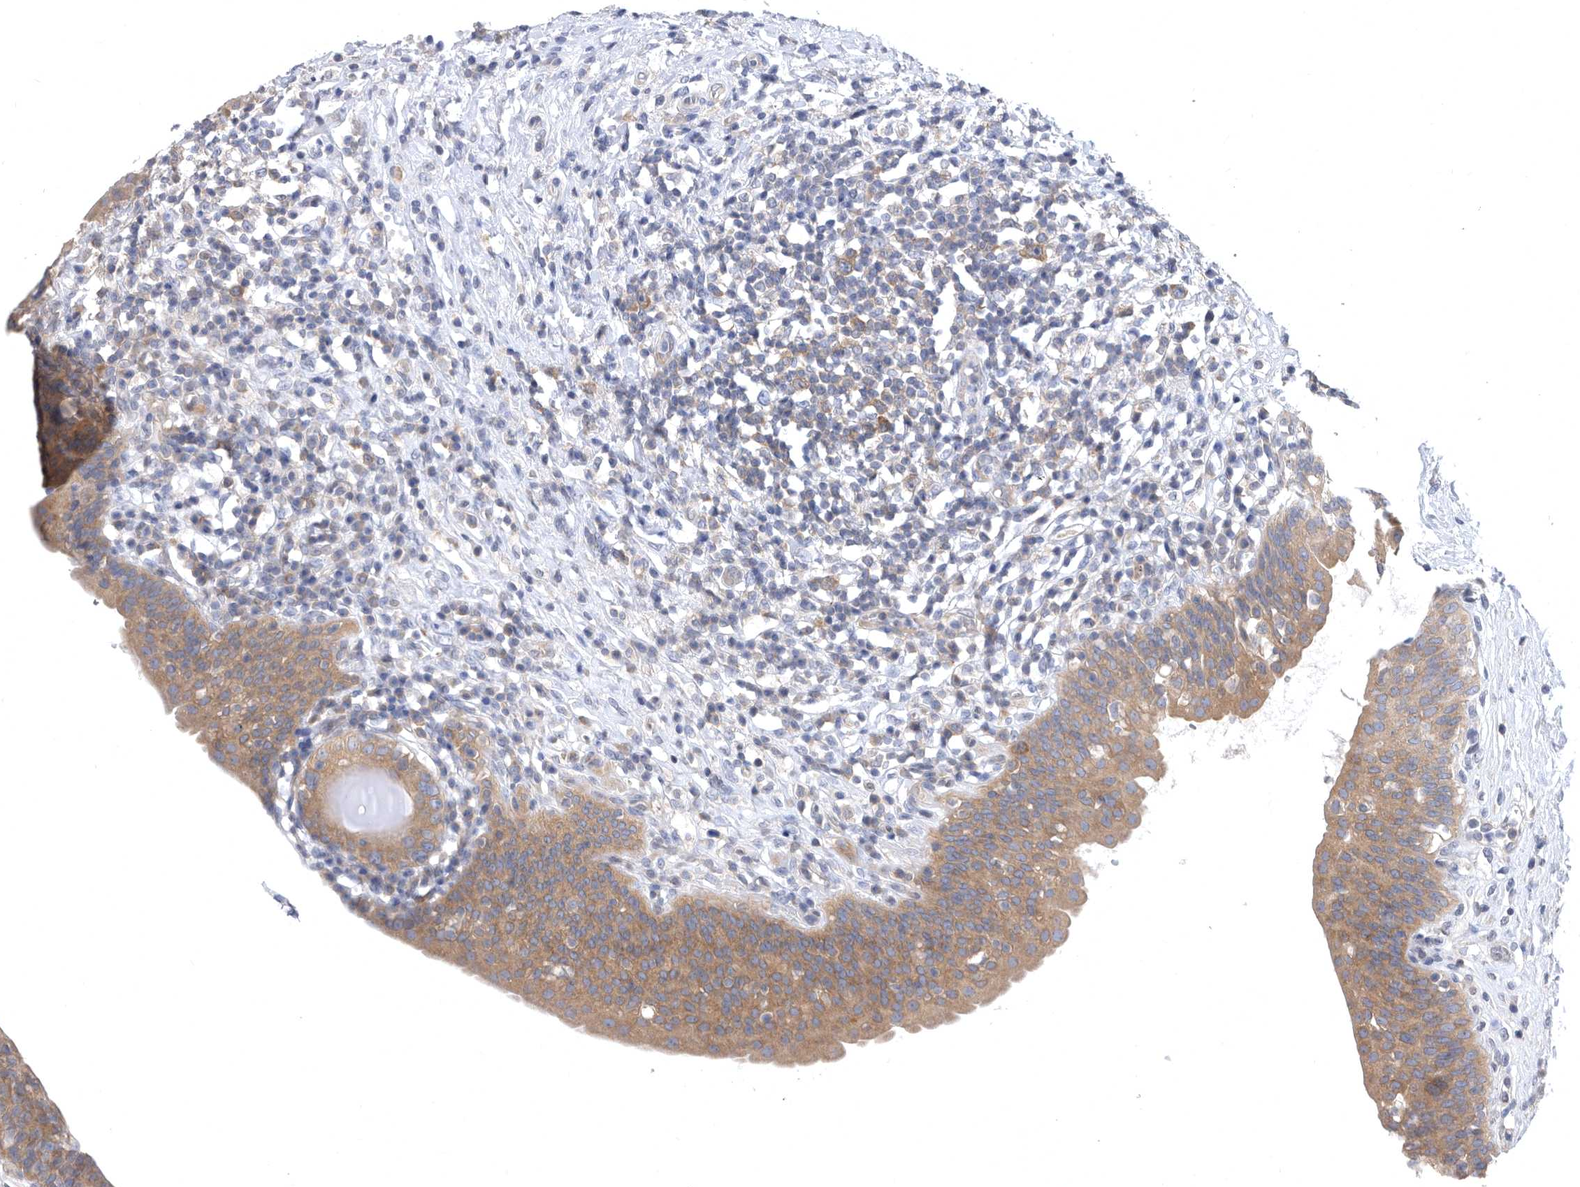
{"staining": {"intensity": "moderate", "quantity": ">75%", "location": "cytoplasmic/membranous"}, "tissue": "urinary bladder", "cell_type": "Urothelial cells", "image_type": "normal", "snomed": [{"axis": "morphology", "description": "Normal tissue, NOS"}, {"axis": "topography", "description": "Urinary bladder"}], "caption": "Urinary bladder stained with a brown dye shows moderate cytoplasmic/membranous positive positivity in about >75% of urothelial cells.", "gene": "CCT4", "patient": {"sex": "male", "age": 83}}